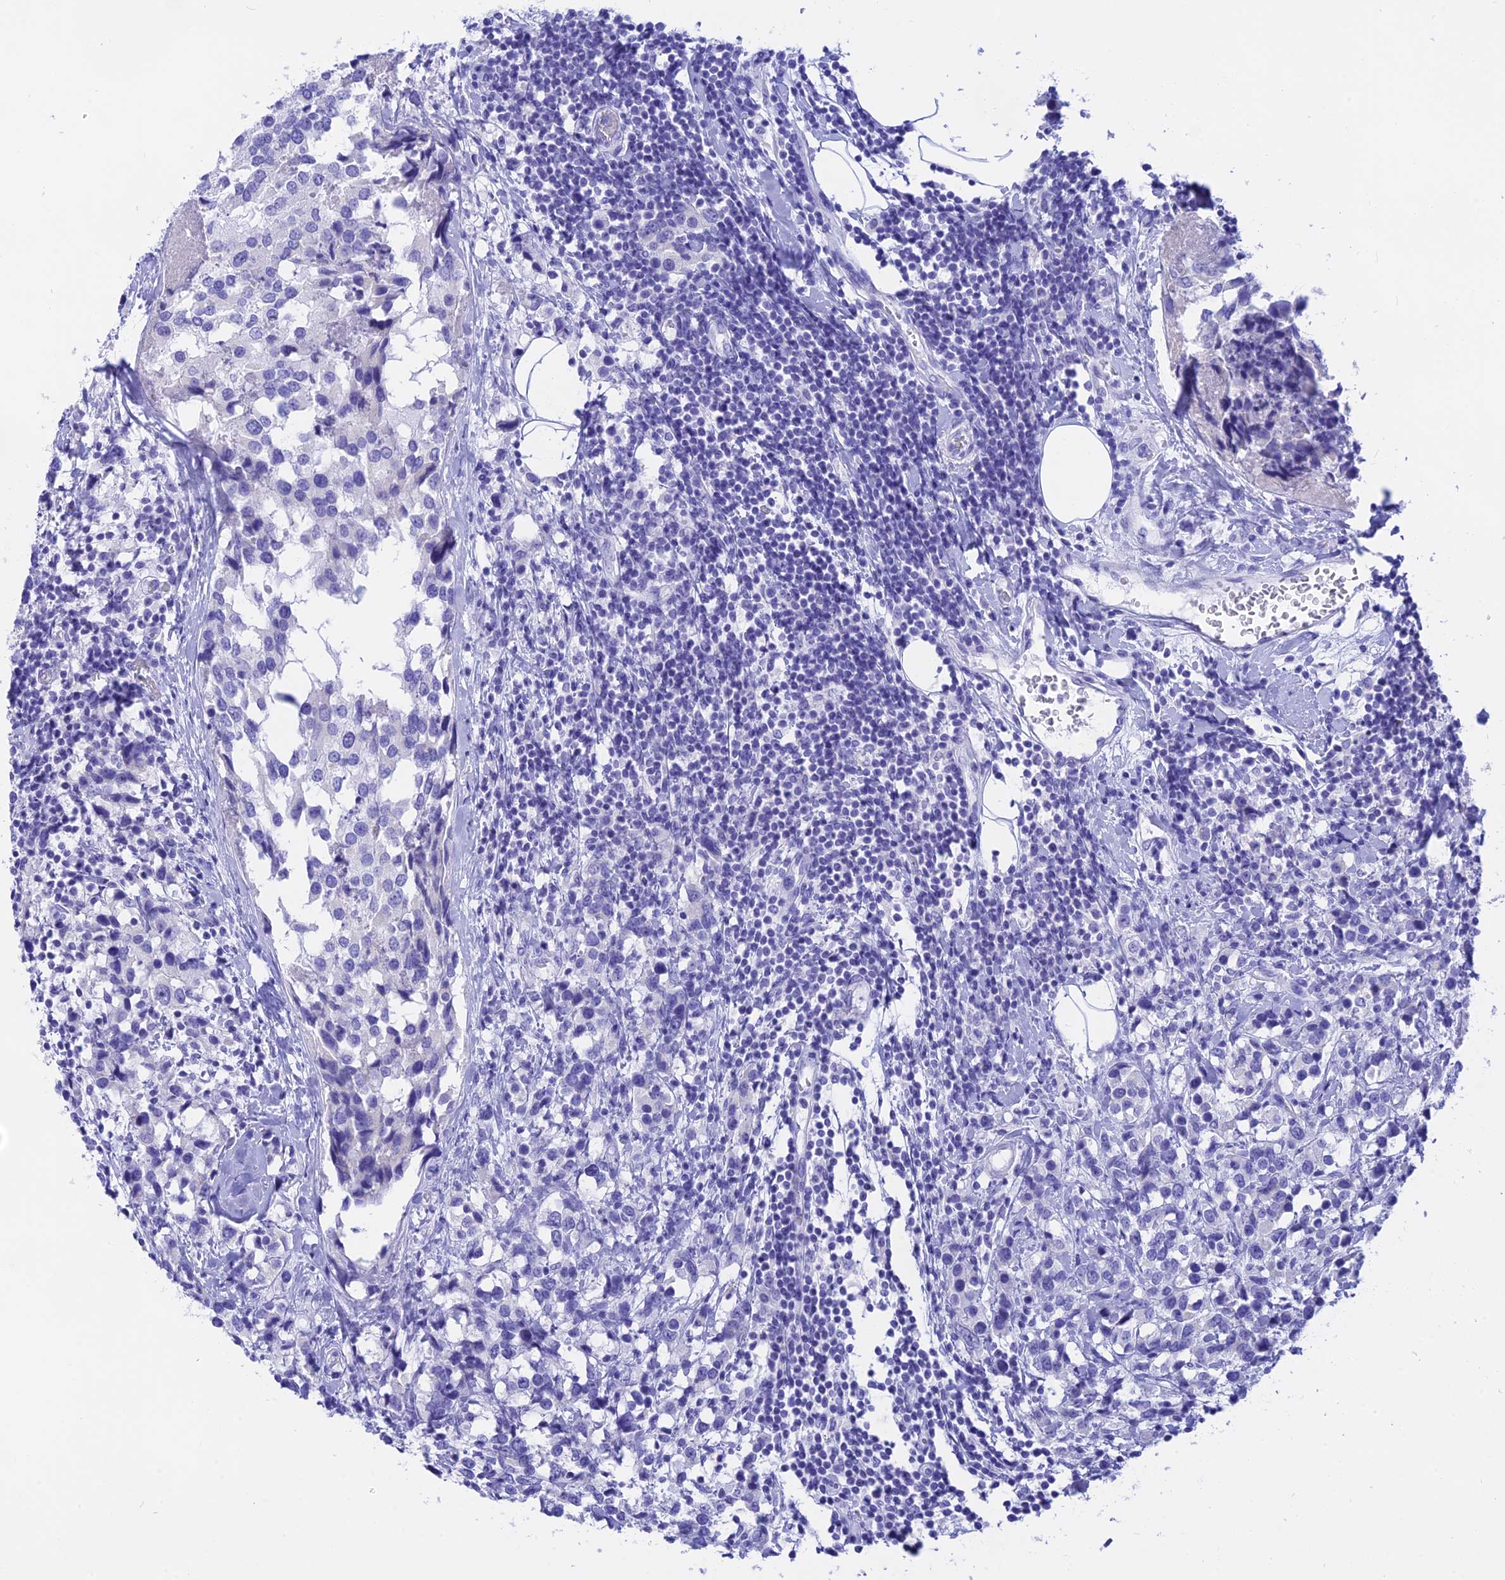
{"staining": {"intensity": "negative", "quantity": "none", "location": "none"}, "tissue": "breast cancer", "cell_type": "Tumor cells", "image_type": "cancer", "snomed": [{"axis": "morphology", "description": "Lobular carcinoma"}, {"axis": "topography", "description": "Breast"}], "caption": "High magnification brightfield microscopy of breast cancer stained with DAB (brown) and counterstained with hematoxylin (blue): tumor cells show no significant expression.", "gene": "ISCA1", "patient": {"sex": "female", "age": 59}}